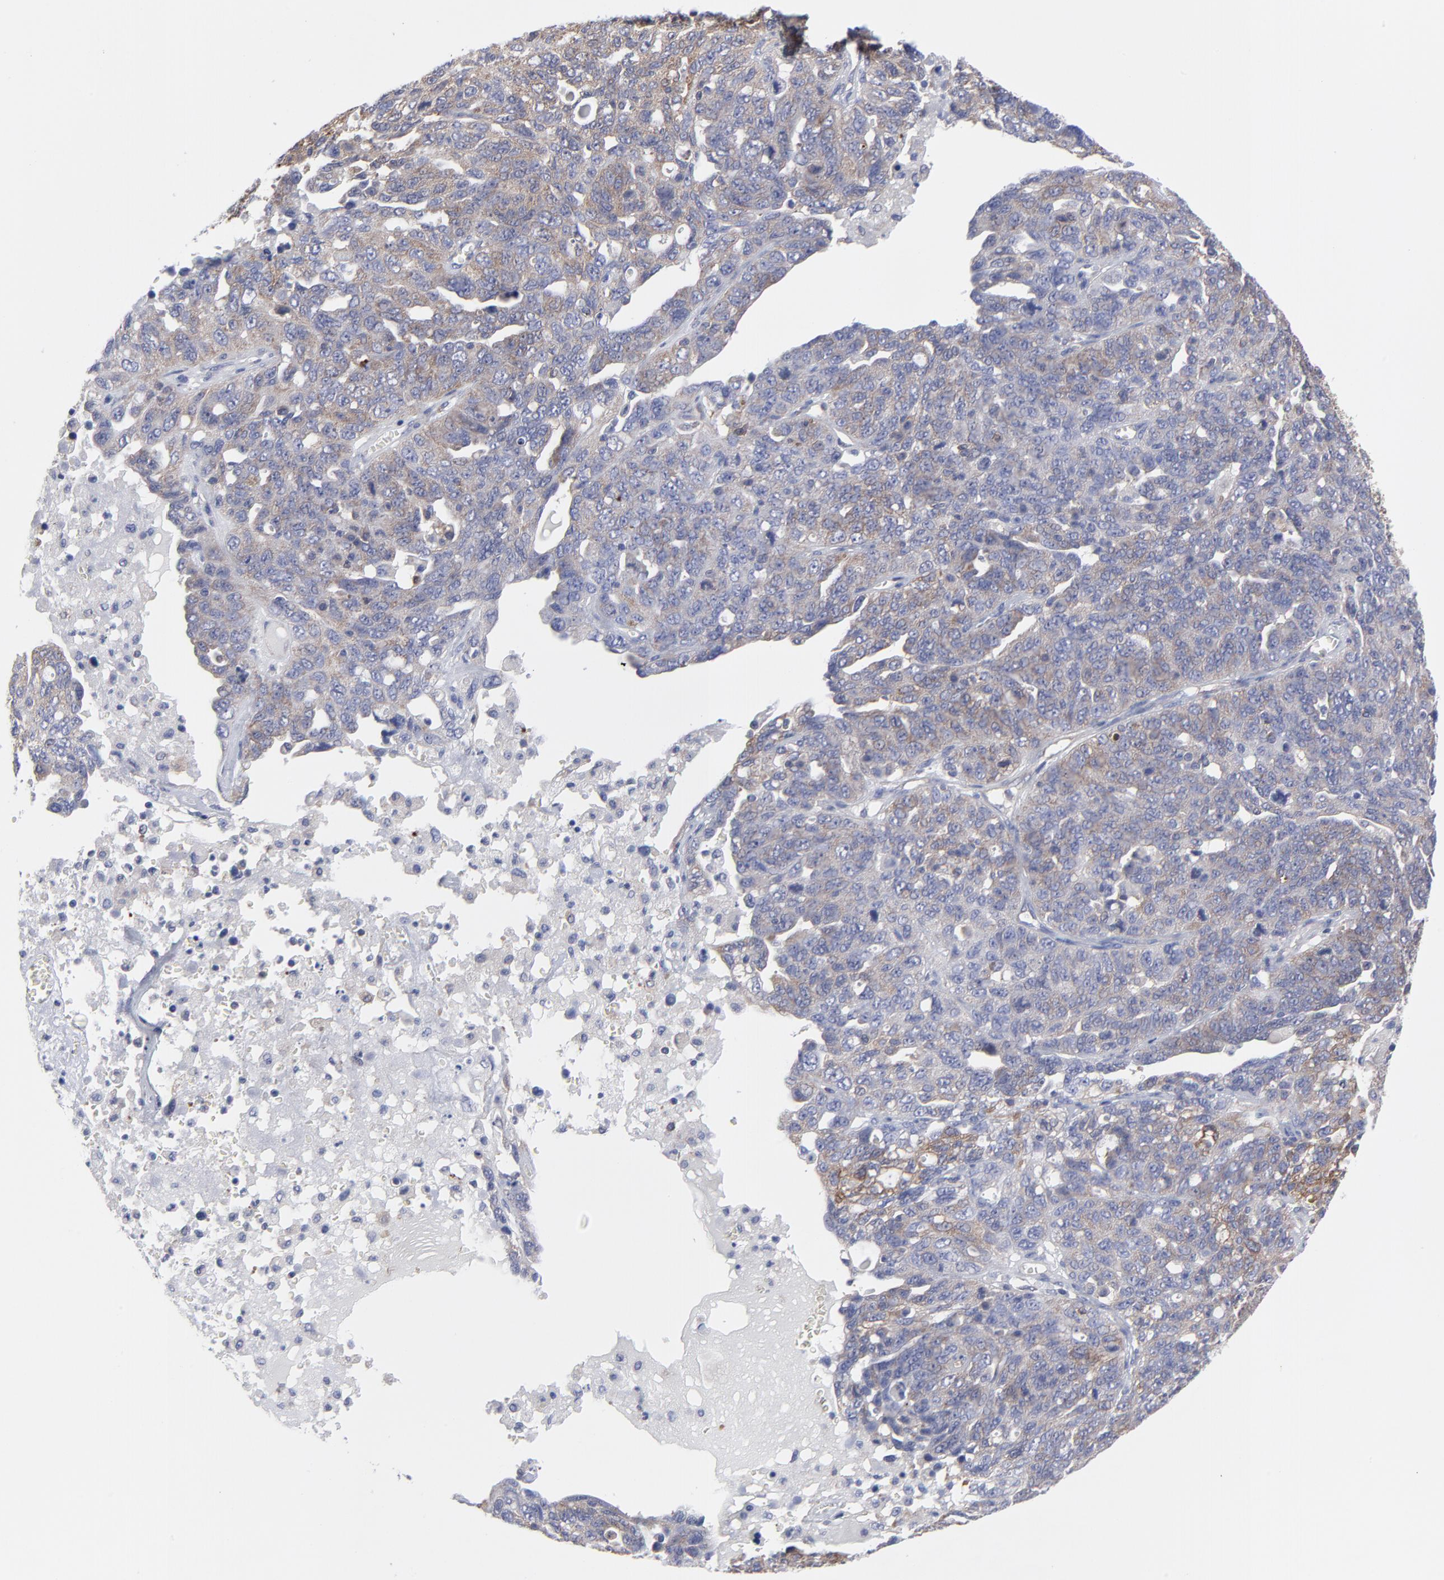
{"staining": {"intensity": "weak", "quantity": "<25%", "location": "cytoplasmic/membranous"}, "tissue": "ovarian cancer", "cell_type": "Tumor cells", "image_type": "cancer", "snomed": [{"axis": "morphology", "description": "Cystadenocarcinoma, serous, NOS"}, {"axis": "topography", "description": "Ovary"}], "caption": "Immunohistochemistry (IHC) image of human ovarian serous cystadenocarcinoma stained for a protein (brown), which displays no staining in tumor cells.", "gene": "NFKBIA", "patient": {"sex": "female", "age": 71}}